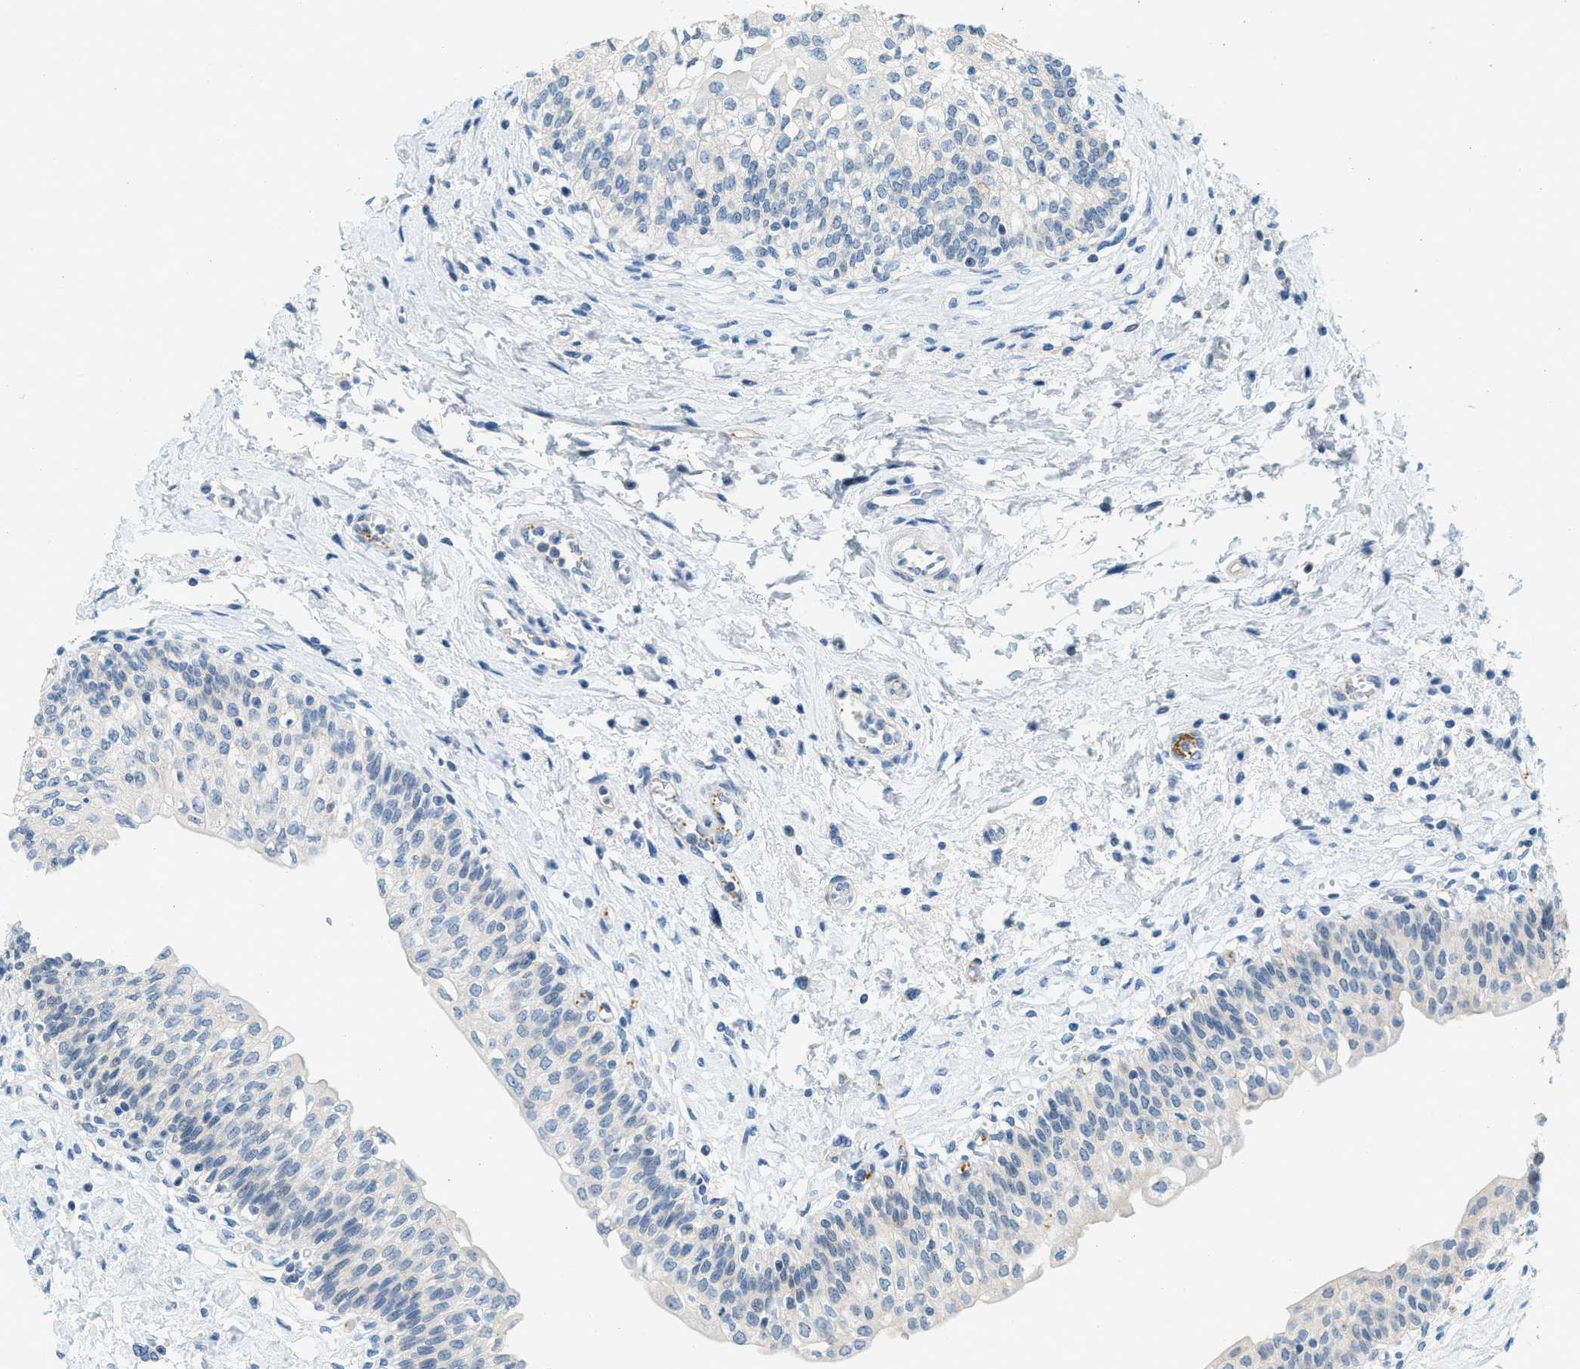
{"staining": {"intensity": "weak", "quantity": "25%-75%", "location": "cytoplasmic/membranous"}, "tissue": "urinary bladder", "cell_type": "Urothelial cells", "image_type": "normal", "snomed": [{"axis": "morphology", "description": "Normal tissue, NOS"}, {"axis": "topography", "description": "Urinary bladder"}], "caption": "IHC micrograph of normal urinary bladder: human urinary bladder stained using immunohistochemistry (IHC) demonstrates low levels of weak protein expression localized specifically in the cytoplasmic/membranous of urothelial cells, appearing as a cytoplasmic/membranous brown color.", "gene": "CYP4X1", "patient": {"sex": "male", "age": 55}}